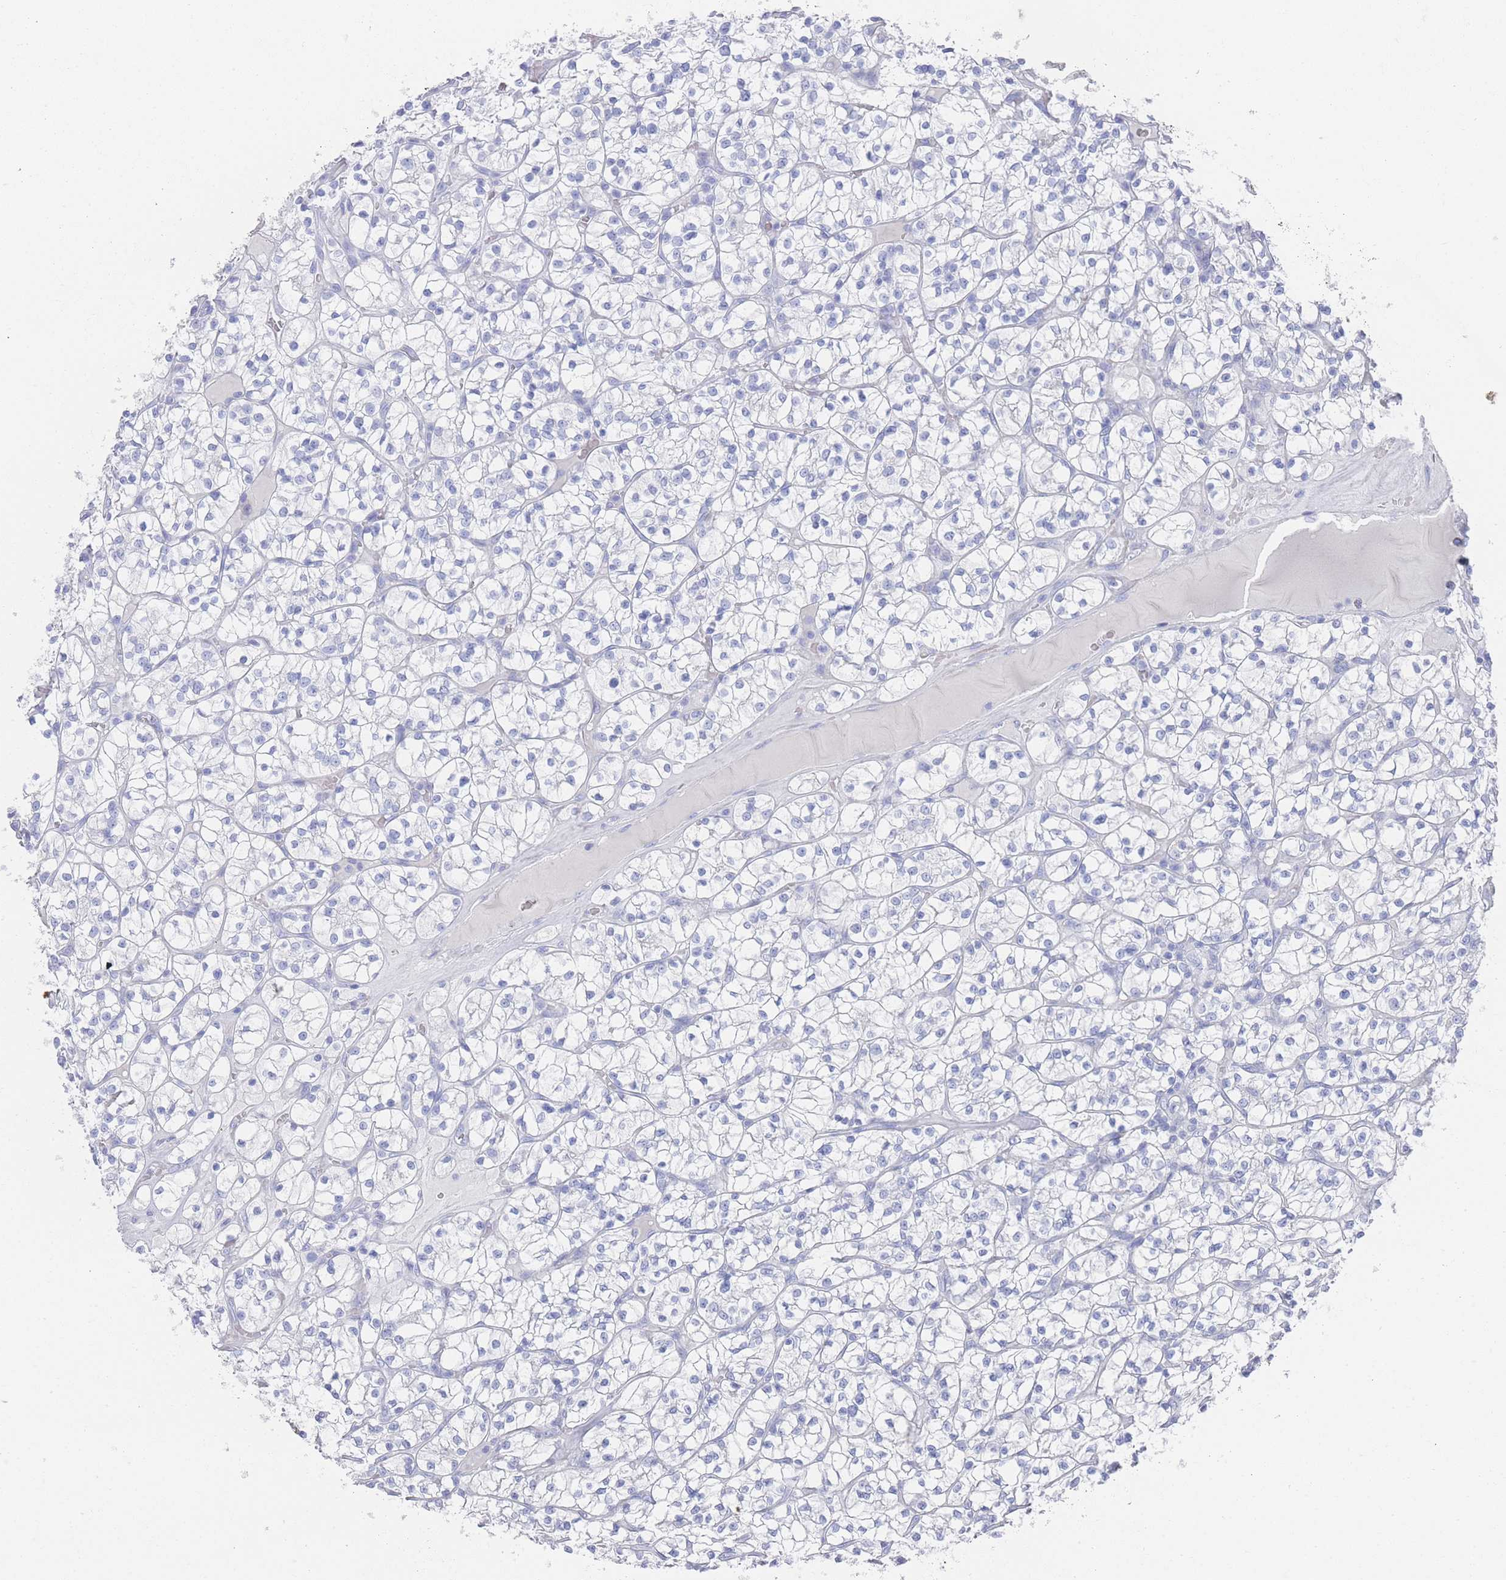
{"staining": {"intensity": "negative", "quantity": "none", "location": "none"}, "tissue": "renal cancer", "cell_type": "Tumor cells", "image_type": "cancer", "snomed": [{"axis": "morphology", "description": "Adenocarcinoma, NOS"}, {"axis": "topography", "description": "Kidney"}], "caption": "Immunohistochemistry (IHC) photomicrograph of human renal adenocarcinoma stained for a protein (brown), which exhibits no staining in tumor cells.", "gene": "LRRC37A", "patient": {"sex": "female", "age": 64}}